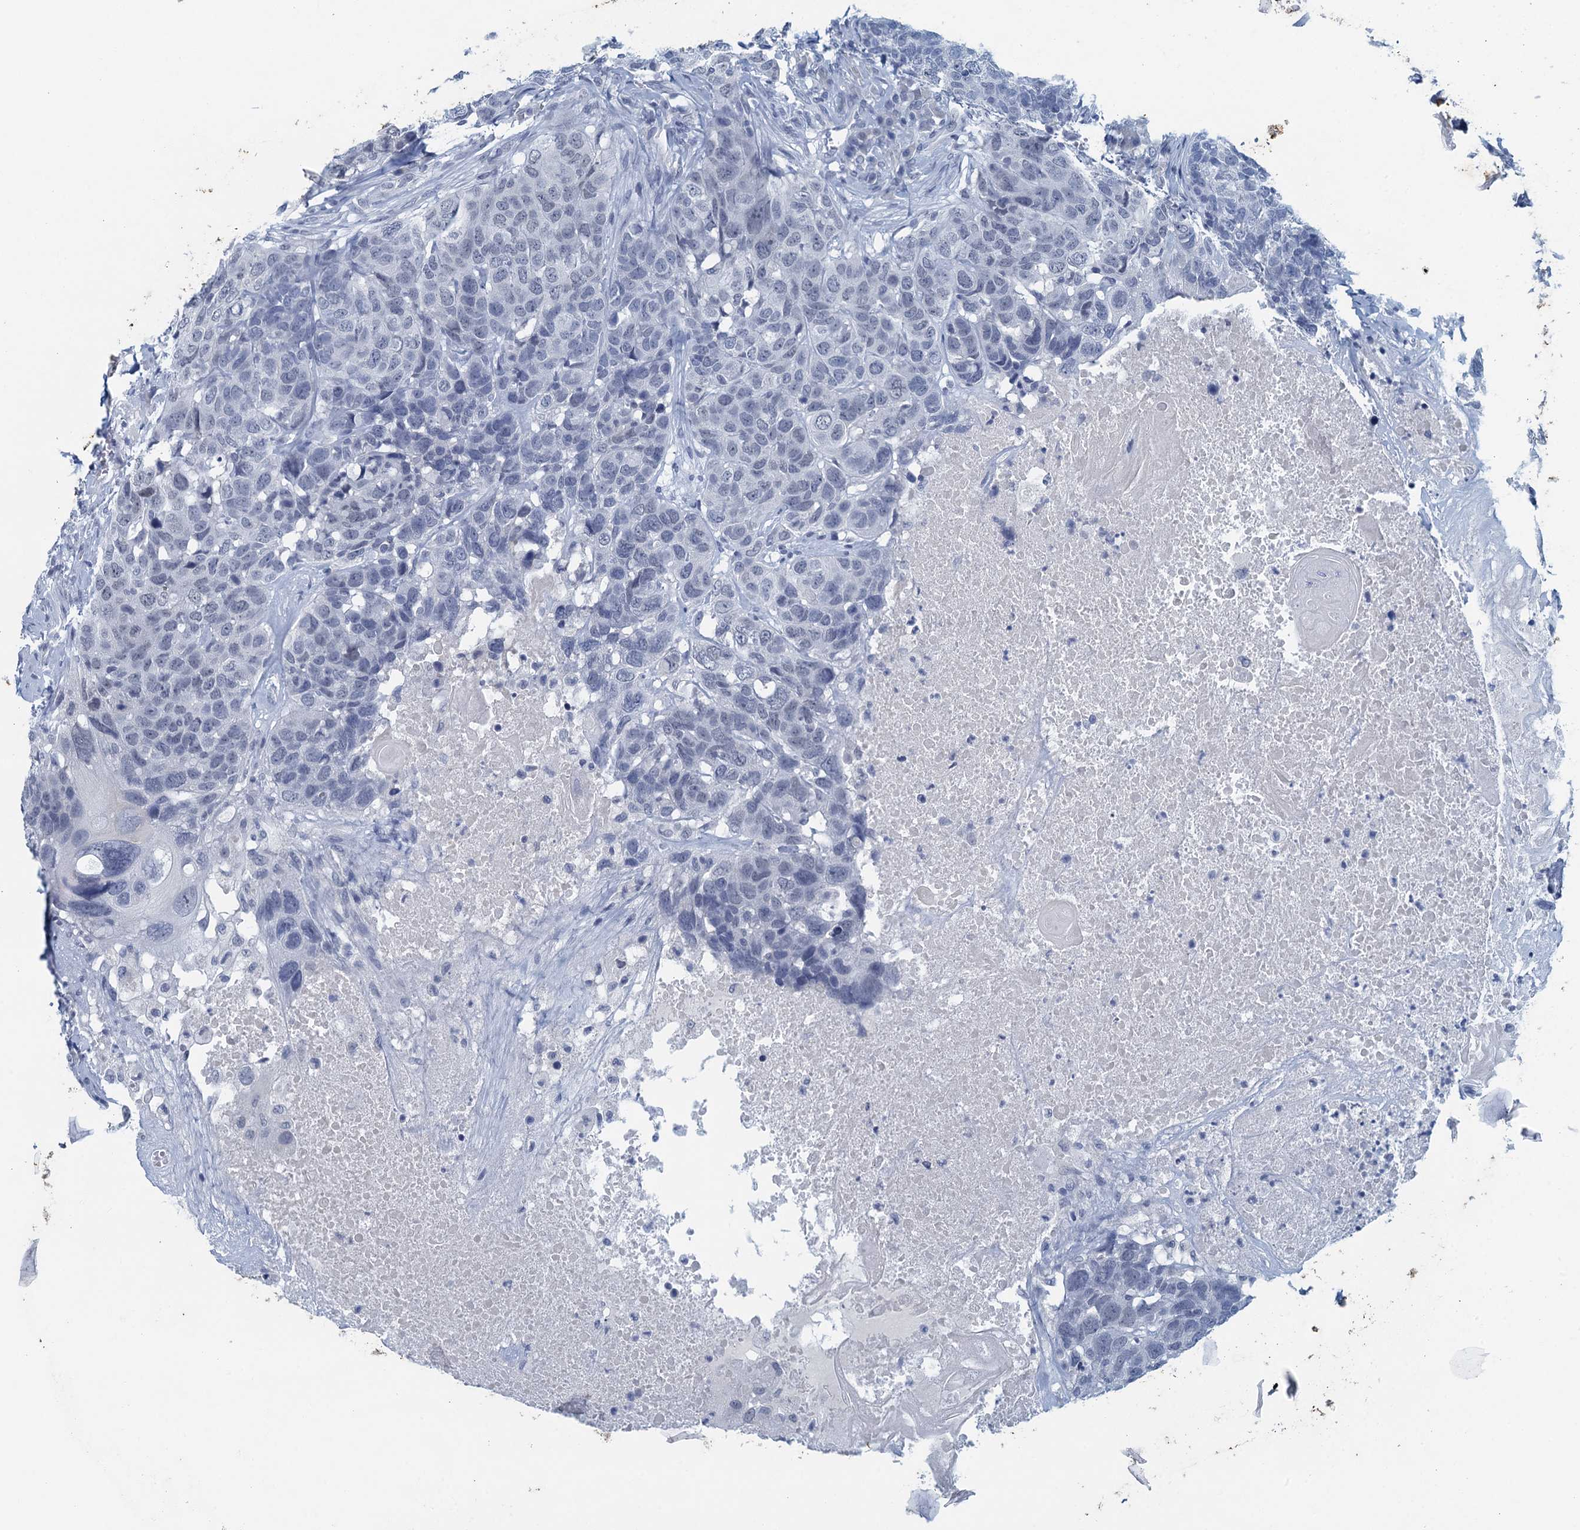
{"staining": {"intensity": "negative", "quantity": "none", "location": "none"}, "tissue": "head and neck cancer", "cell_type": "Tumor cells", "image_type": "cancer", "snomed": [{"axis": "morphology", "description": "Squamous cell carcinoma, NOS"}, {"axis": "topography", "description": "Head-Neck"}], "caption": "High magnification brightfield microscopy of squamous cell carcinoma (head and neck) stained with DAB (3,3'-diaminobenzidine) (brown) and counterstained with hematoxylin (blue): tumor cells show no significant positivity.", "gene": "ENSG00000131152", "patient": {"sex": "male", "age": 66}}